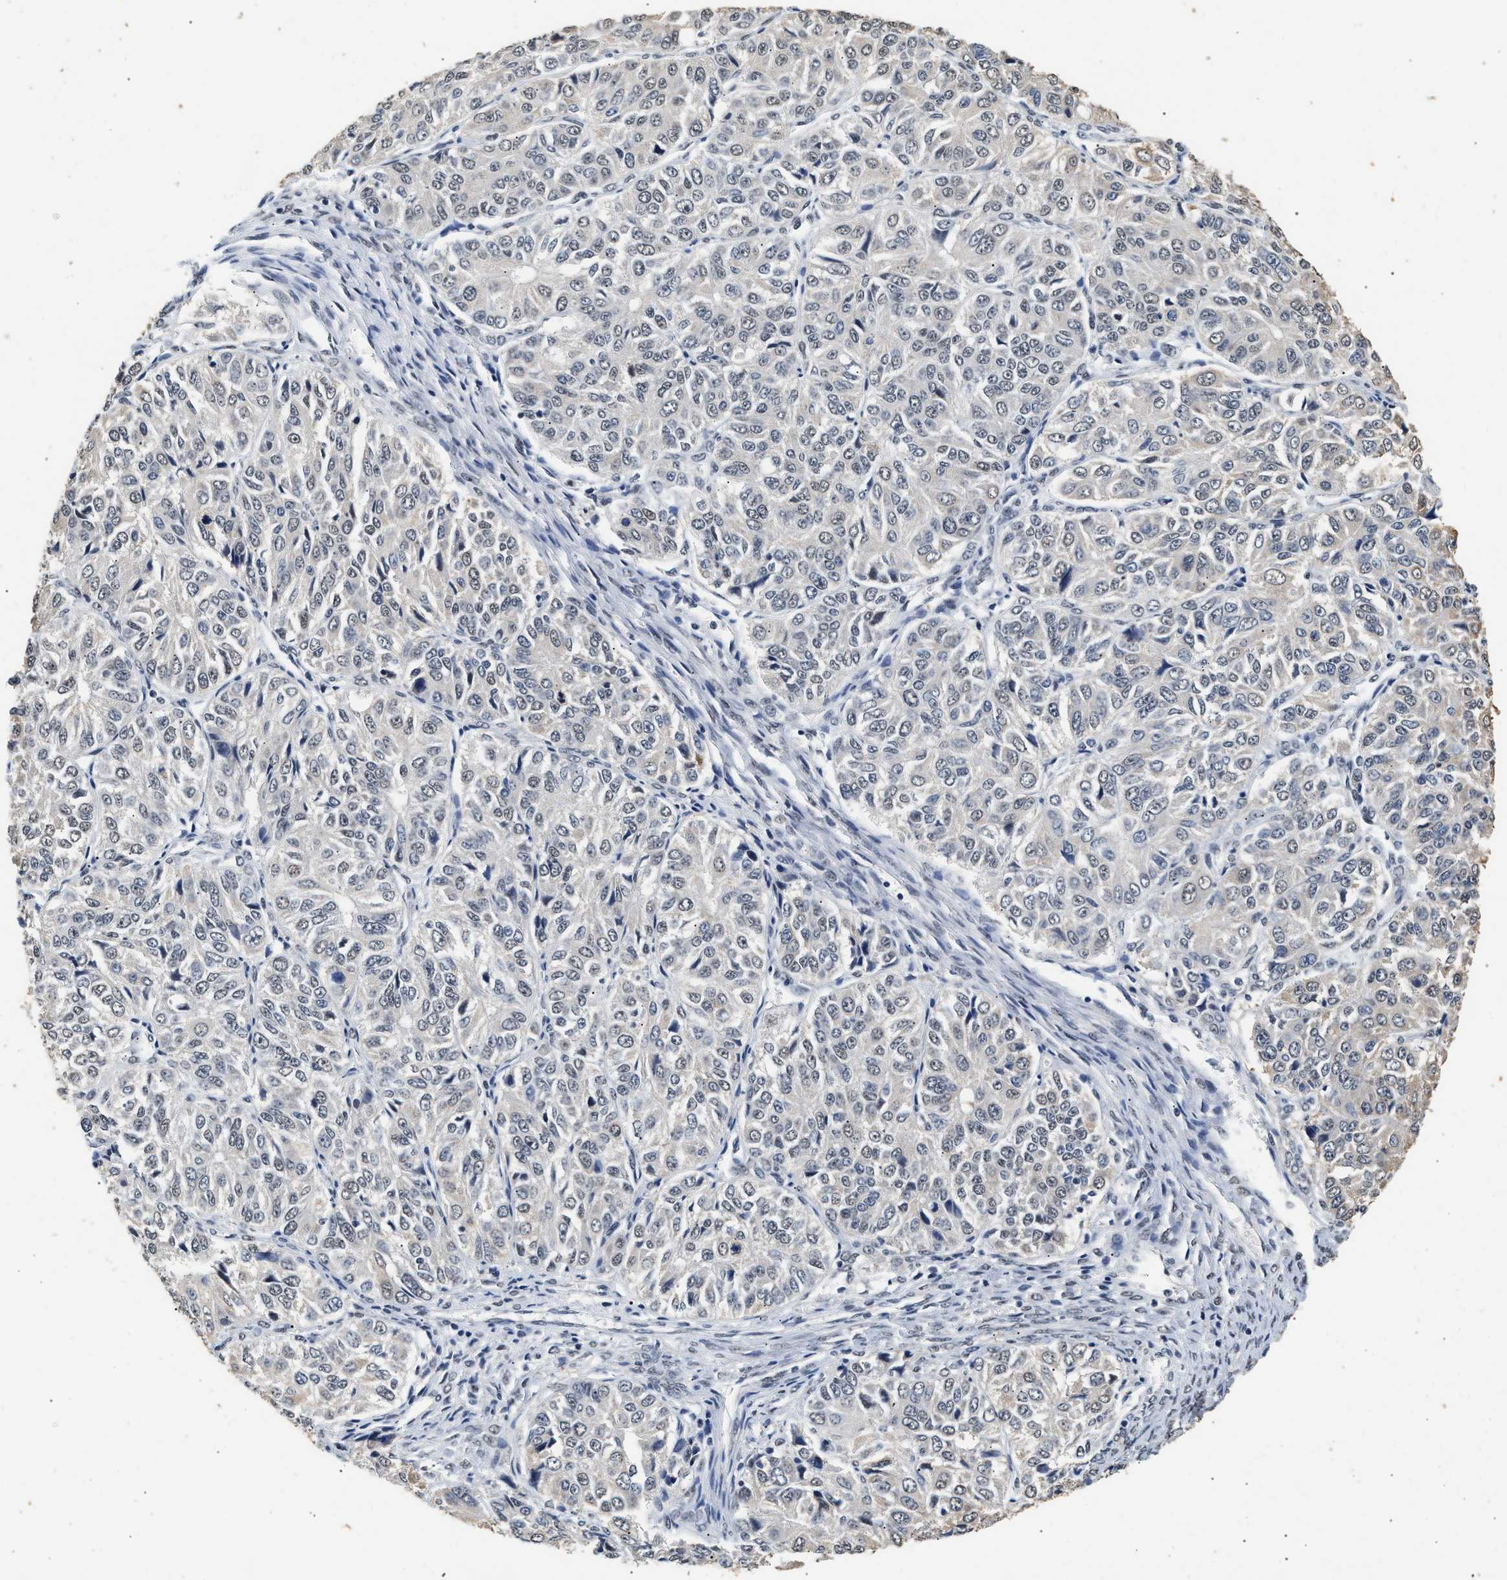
{"staining": {"intensity": "negative", "quantity": "none", "location": "none"}, "tissue": "ovarian cancer", "cell_type": "Tumor cells", "image_type": "cancer", "snomed": [{"axis": "morphology", "description": "Carcinoma, endometroid"}, {"axis": "topography", "description": "Ovary"}], "caption": "Tumor cells show no significant positivity in ovarian cancer (endometroid carcinoma).", "gene": "THOC1", "patient": {"sex": "female", "age": 51}}